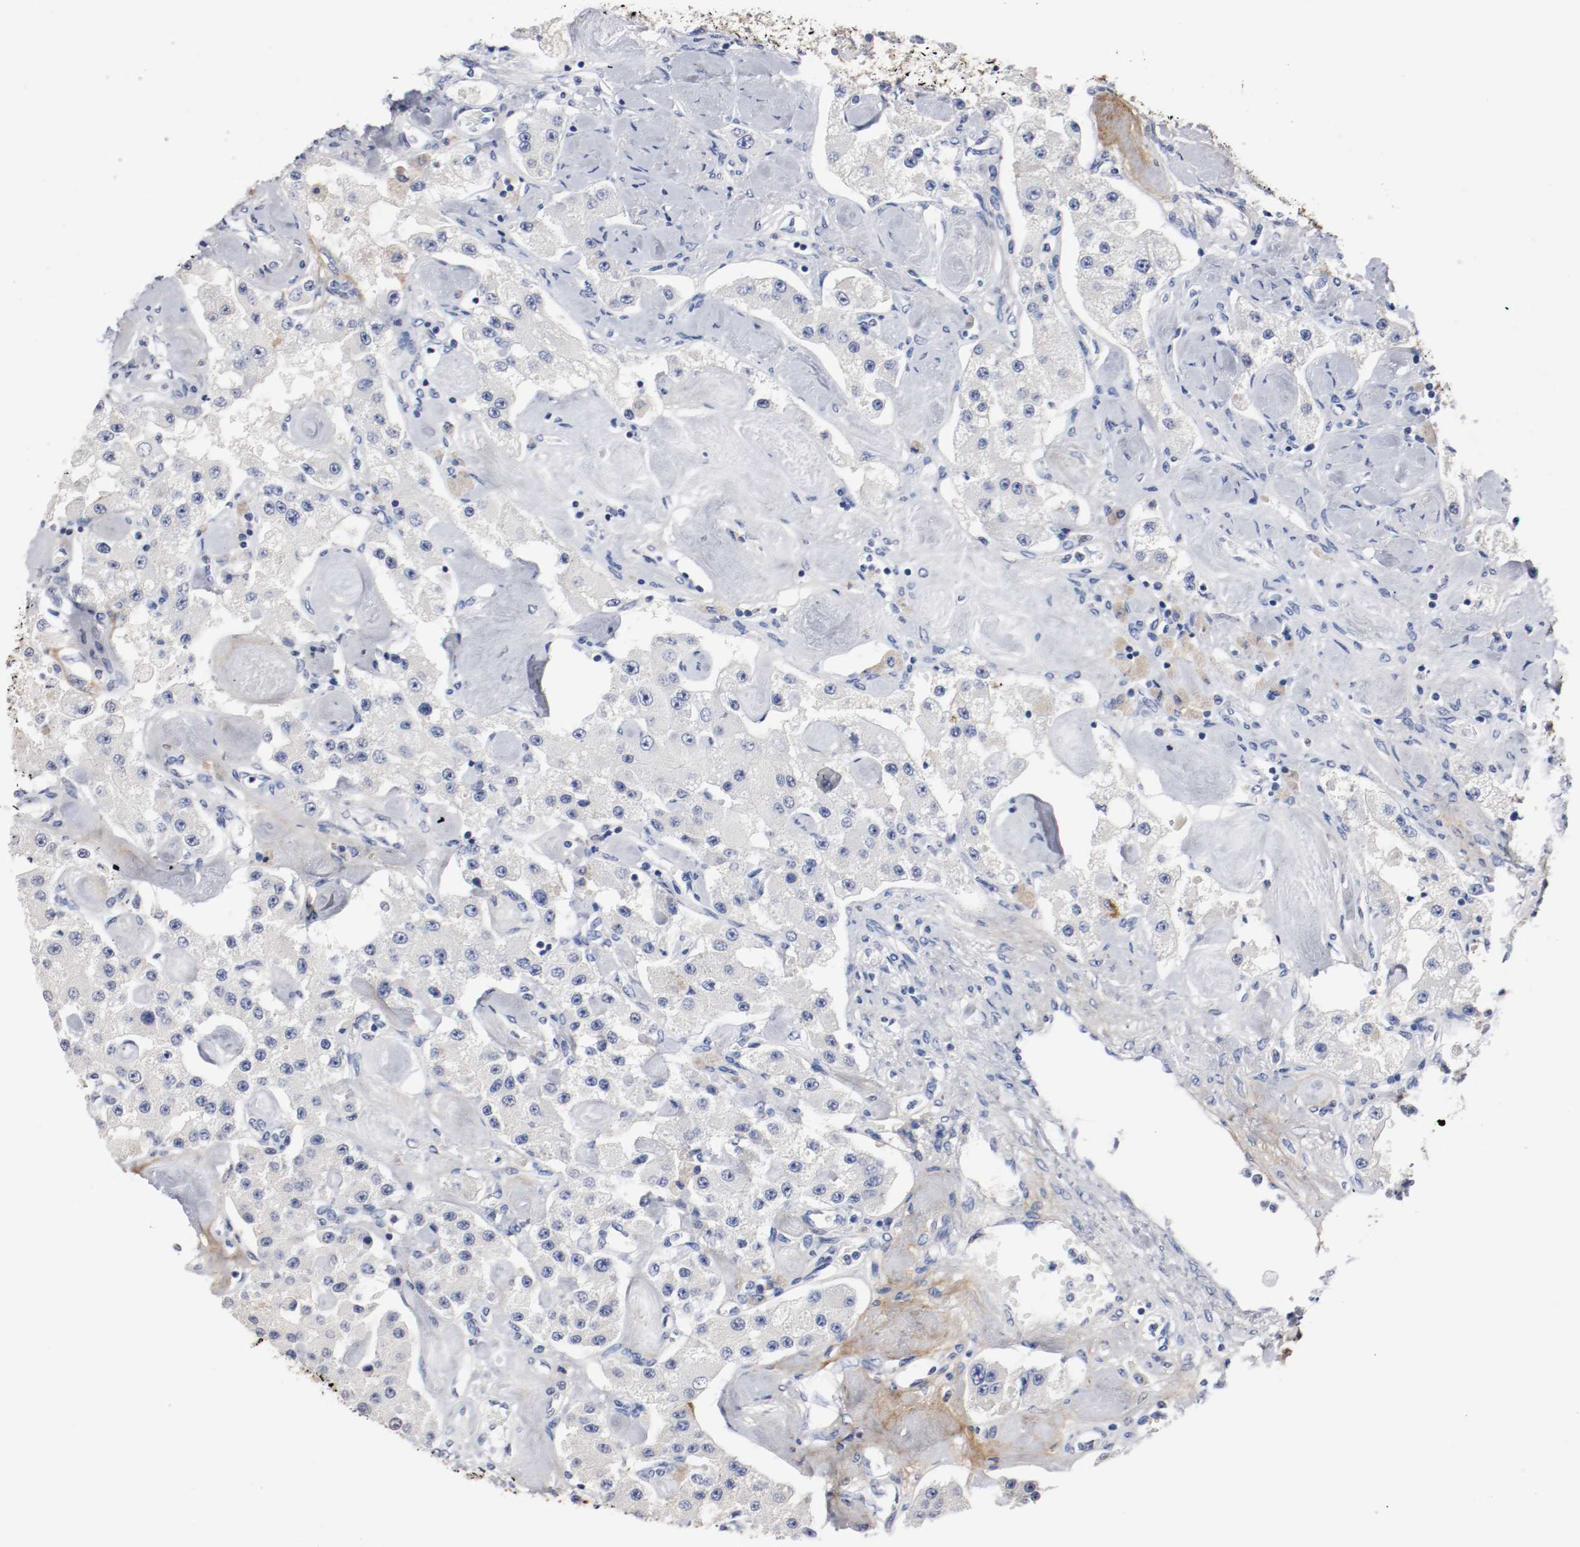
{"staining": {"intensity": "negative", "quantity": "none", "location": "none"}, "tissue": "carcinoid", "cell_type": "Tumor cells", "image_type": "cancer", "snomed": [{"axis": "morphology", "description": "Carcinoid, malignant, NOS"}, {"axis": "topography", "description": "Pancreas"}], "caption": "Tumor cells show no significant positivity in carcinoid.", "gene": "TNC", "patient": {"sex": "male", "age": 41}}